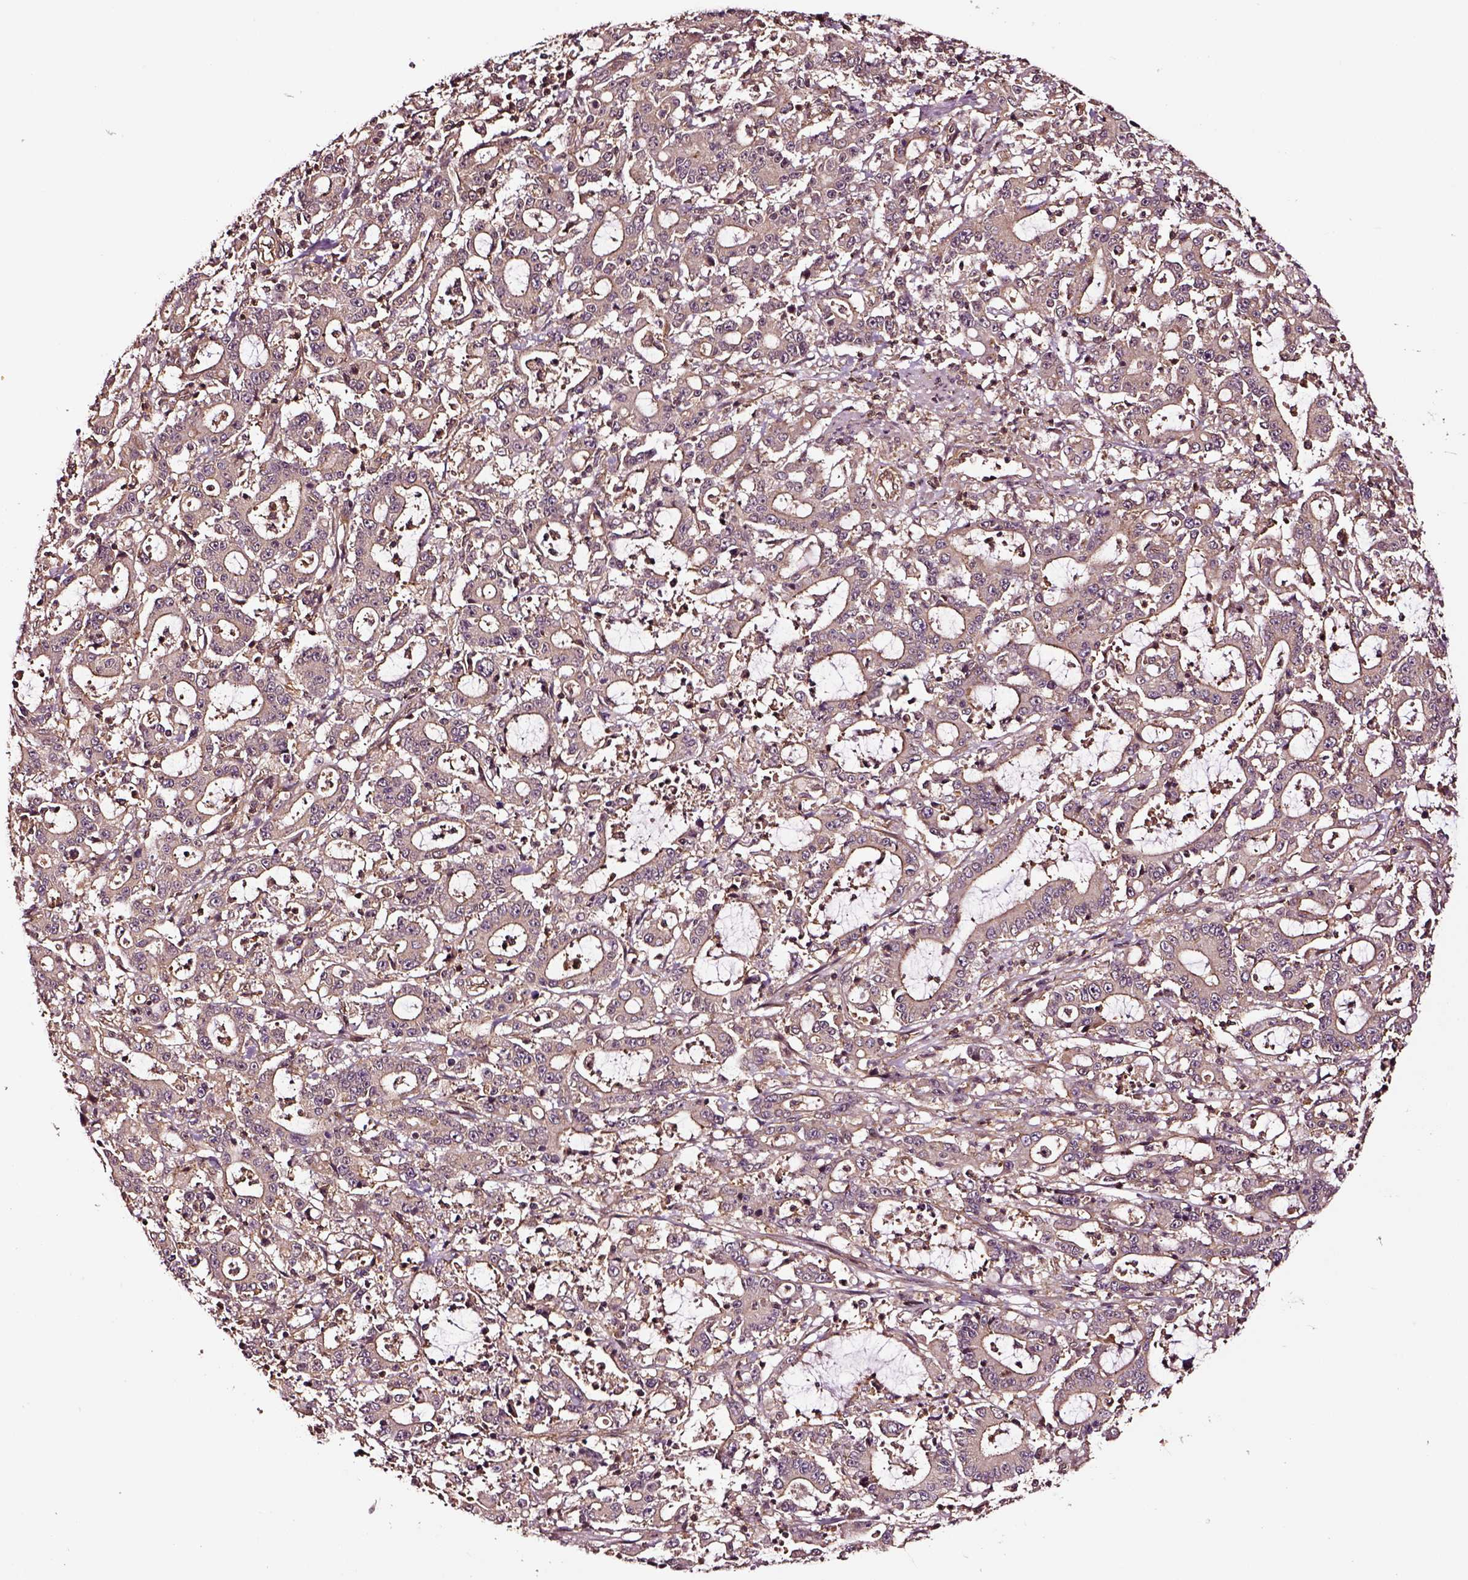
{"staining": {"intensity": "weak", "quantity": ">75%", "location": "cytoplasmic/membranous"}, "tissue": "stomach cancer", "cell_type": "Tumor cells", "image_type": "cancer", "snomed": [{"axis": "morphology", "description": "Adenocarcinoma, NOS"}, {"axis": "topography", "description": "Stomach, upper"}], "caption": "Adenocarcinoma (stomach) tissue exhibits weak cytoplasmic/membranous staining in about >75% of tumor cells (DAB (3,3'-diaminobenzidine) IHC, brown staining for protein, blue staining for nuclei).", "gene": "RASSF5", "patient": {"sex": "male", "age": 68}}